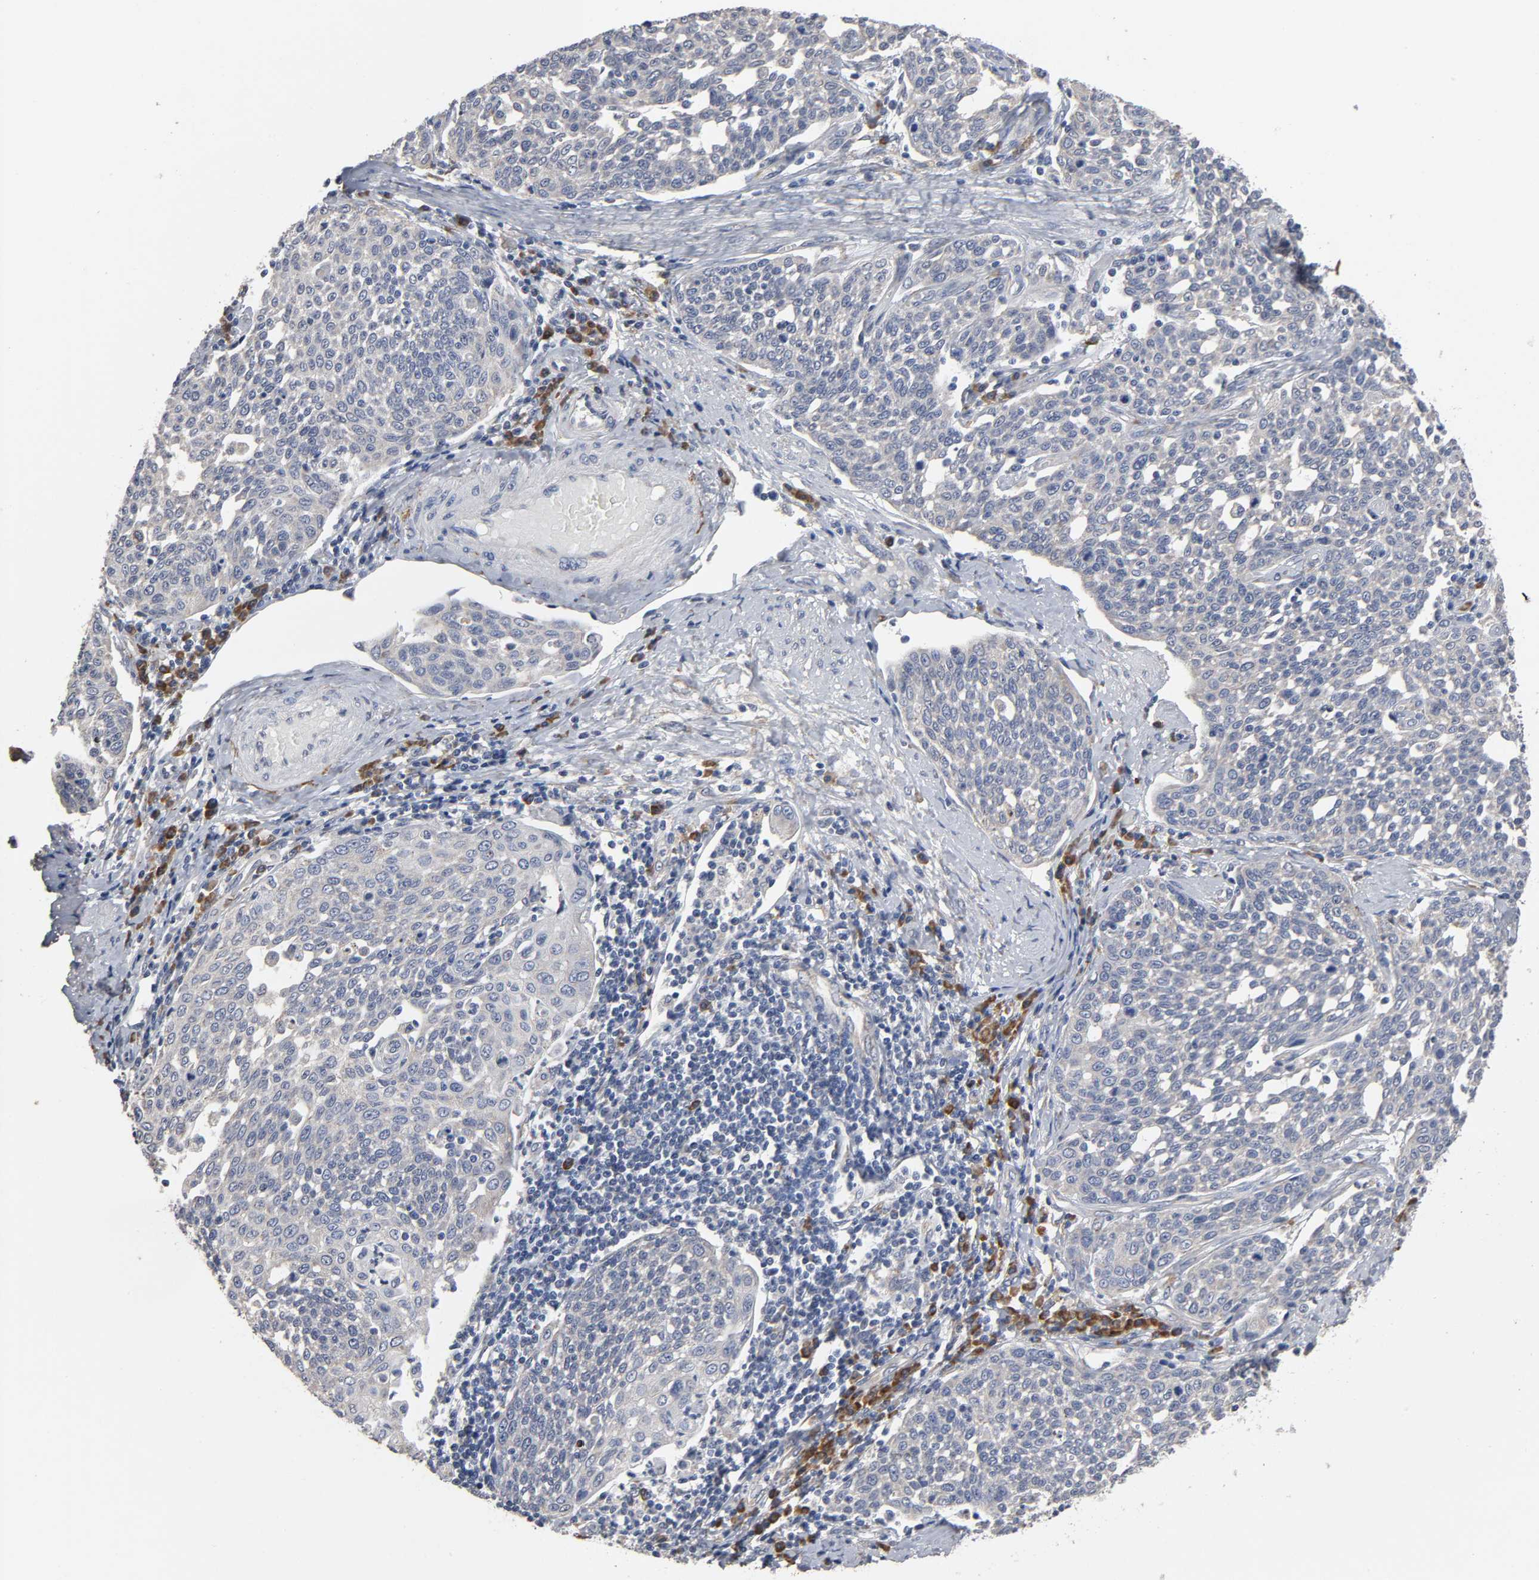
{"staining": {"intensity": "negative", "quantity": "none", "location": "none"}, "tissue": "cervical cancer", "cell_type": "Tumor cells", "image_type": "cancer", "snomed": [{"axis": "morphology", "description": "Squamous cell carcinoma, NOS"}, {"axis": "topography", "description": "Cervix"}], "caption": "IHC of cervical squamous cell carcinoma displays no staining in tumor cells. Brightfield microscopy of IHC stained with DAB (3,3'-diaminobenzidine) (brown) and hematoxylin (blue), captured at high magnification.", "gene": "HDLBP", "patient": {"sex": "female", "age": 34}}